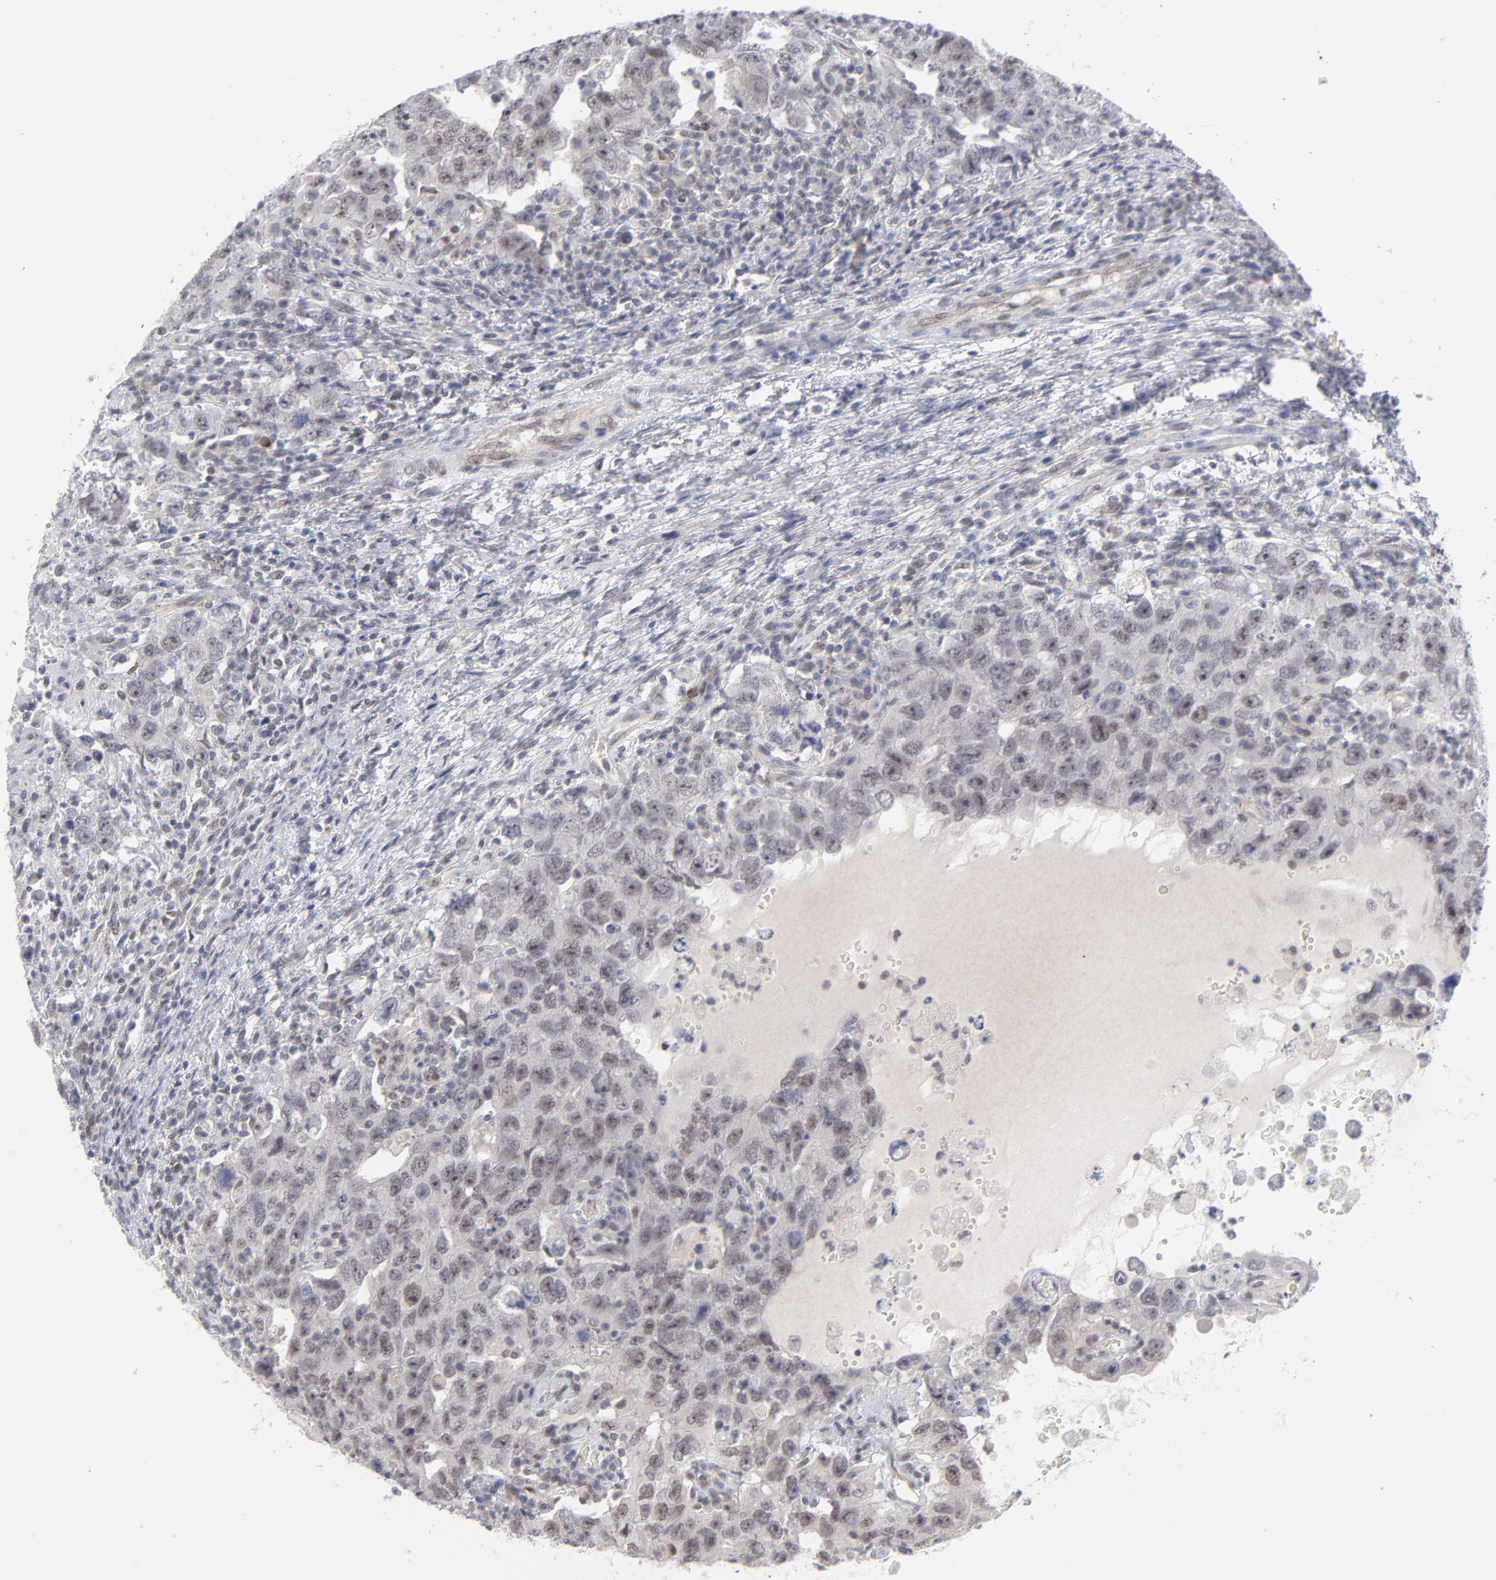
{"staining": {"intensity": "weak", "quantity": "25%-75%", "location": "nuclear"}, "tissue": "testis cancer", "cell_type": "Tumor cells", "image_type": "cancer", "snomed": [{"axis": "morphology", "description": "Carcinoma, Embryonal, NOS"}, {"axis": "topography", "description": "Testis"}], "caption": "Immunohistochemistry (IHC) histopathology image of testis cancer stained for a protein (brown), which shows low levels of weak nuclear expression in about 25%-75% of tumor cells.", "gene": "NBN", "patient": {"sex": "male", "age": 26}}